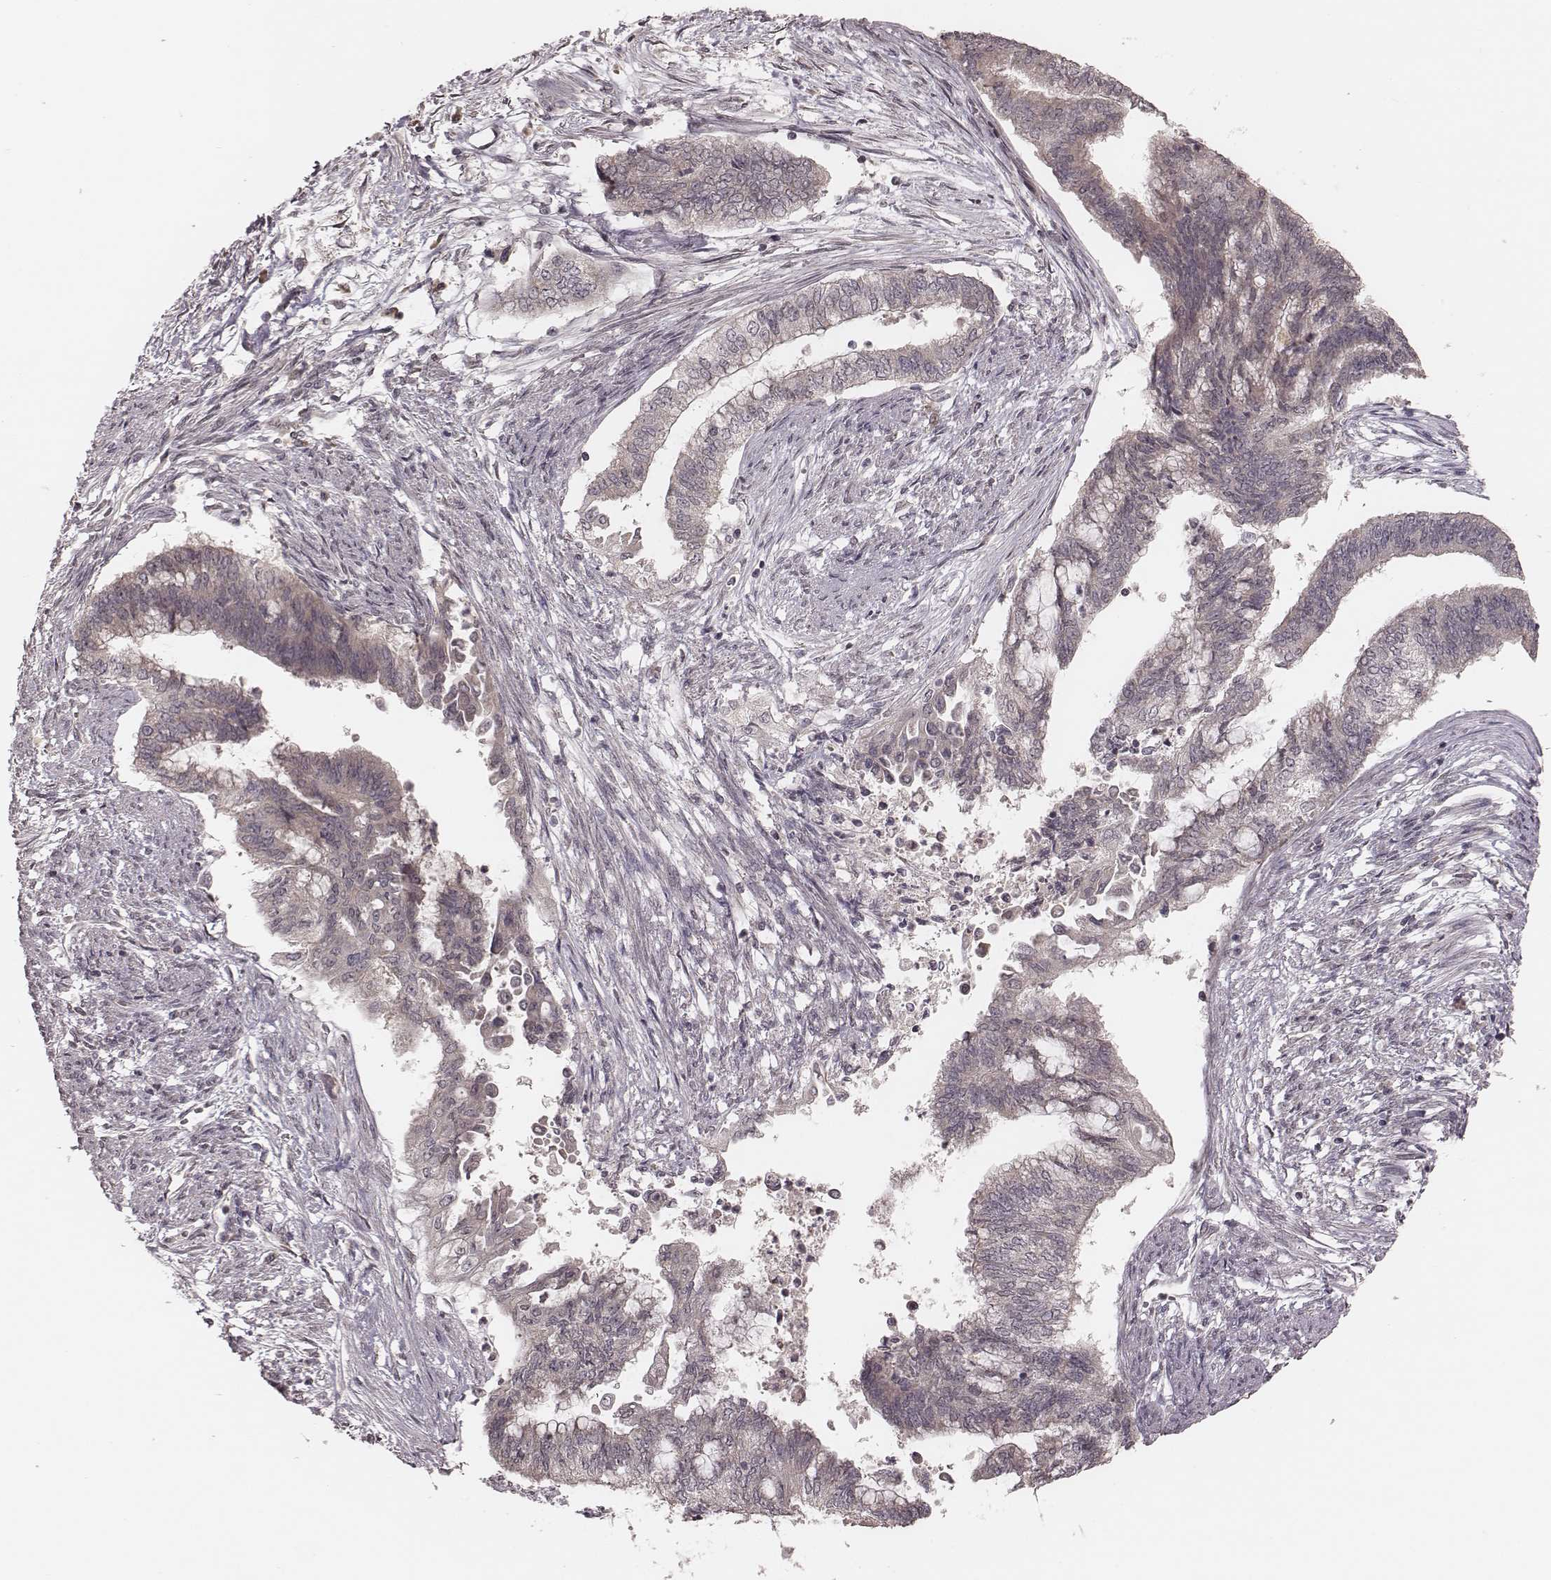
{"staining": {"intensity": "negative", "quantity": "none", "location": "none"}, "tissue": "endometrial cancer", "cell_type": "Tumor cells", "image_type": "cancer", "snomed": [{"axis": "morphology", "description": "Adenocarcinoma, NOS"}, {"axis": "topography", "description": "Endometrium"}], "caption": "High power microscopy image of an immunohistochemistry photomicrograph of endometrial cancer, revealing no significant expression in tumor cells.", "gene": "IL5", "patient": {"sex": "female", "age": 65}}